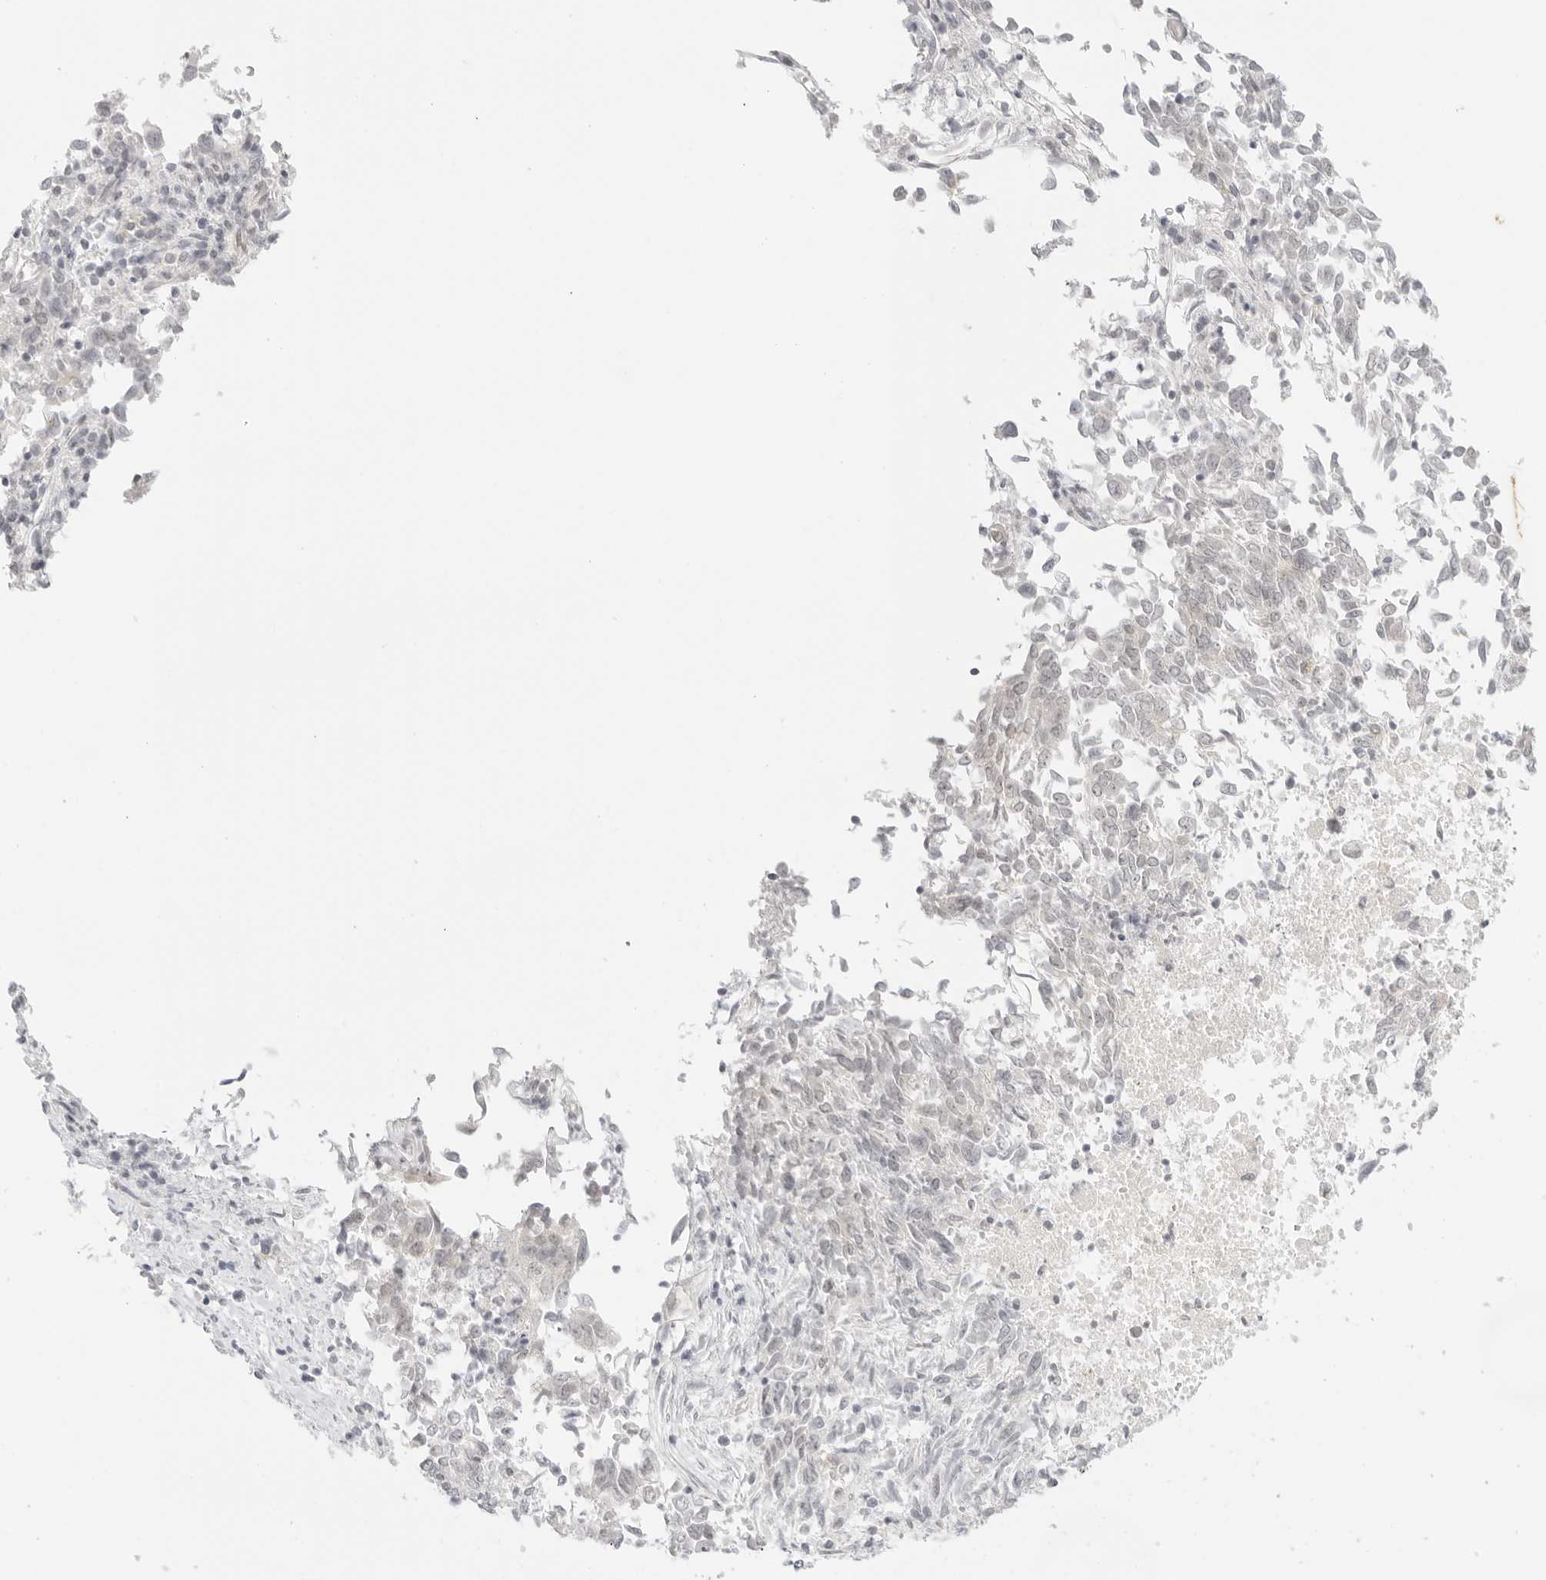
{"staining": {"intensity": "negative", "quantity": "none", "location": "none"}, "tissue": "endometrial cancer", "cell_type": "Tumor cells", "image_type": "cancer", "snomed": [{"axis": "morphology", "description": "Adenocarcinoma, NOS"}, {"axis": "topography", "description": "Endometrium"}], "caption": "Immunohistochemical staining of human adenocarcinoma (endometrial) demonstrates no significant positivity in tumor cells. The staining was performed using DAB (3,3'-diaminobenzidine) to visualize the protein expression in brown, while the nuclei were stained in blue with hematoxylin (Magnification: 20x).", "gene": "MED18", "patient": {"sex": "female", "age": 80}}